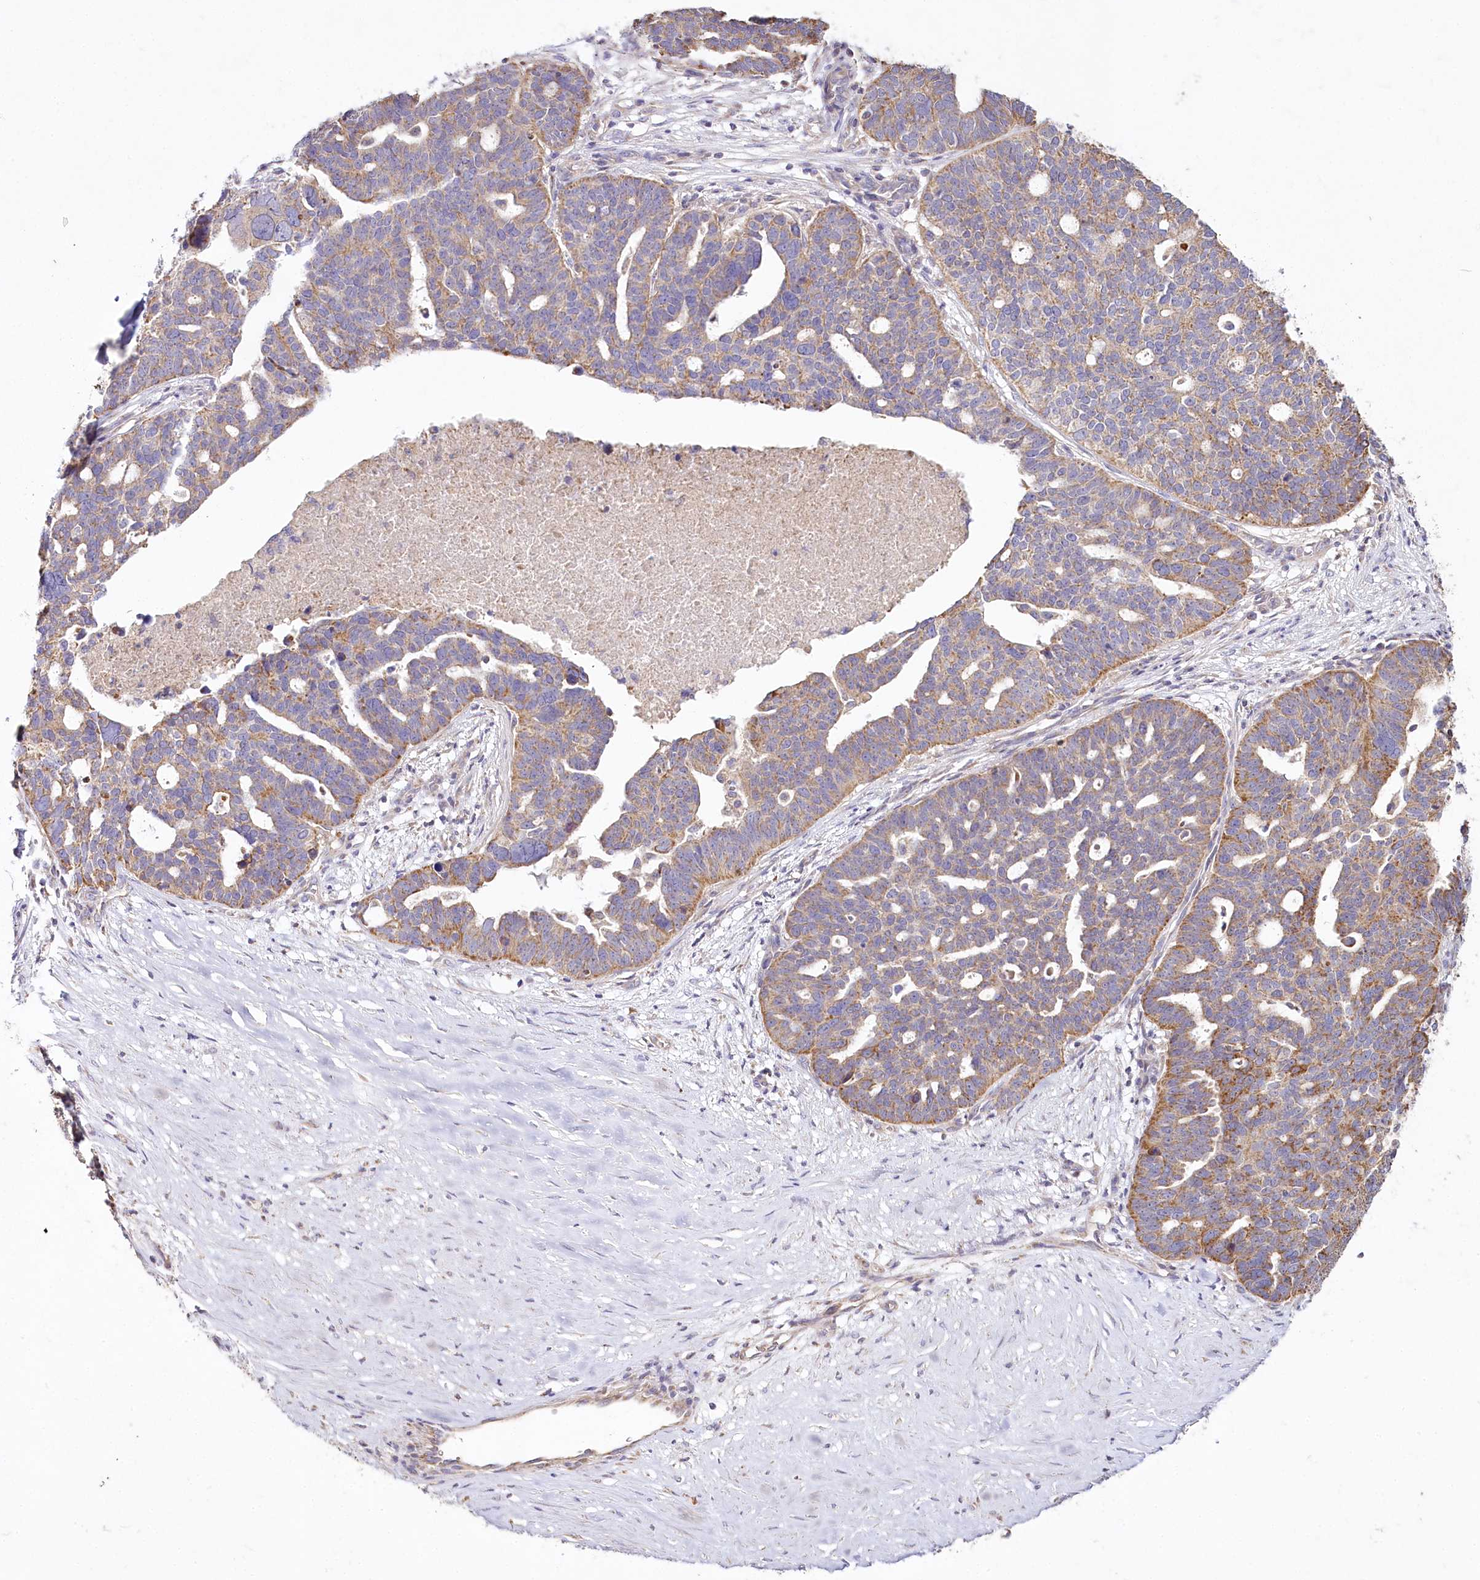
{"staining": {"intensity": "moderate", "quantity": "25%-75%", "location": "cytoplasmic/membranous"}, "tissue": "ovarian cancer", "cell_type": "Tumor cells", "image_type": "cancer", "snomed": [{"axis": "morphology", "description": "Cystadenocarcinoma, serous, NOS"}, {"axis": "topography", "description": "Ovary"}], "caption": "DAB (3,3'-diaminobenzidine) immunohistochemical staining of serous cystadenocarcinoma (ovarian) displays moderate cytoplasmic/membranous protein positivity in about 25%-75% of tumor cells.", "gene": "ACOX2", "patient": {"sex": "female", "age": 59}}